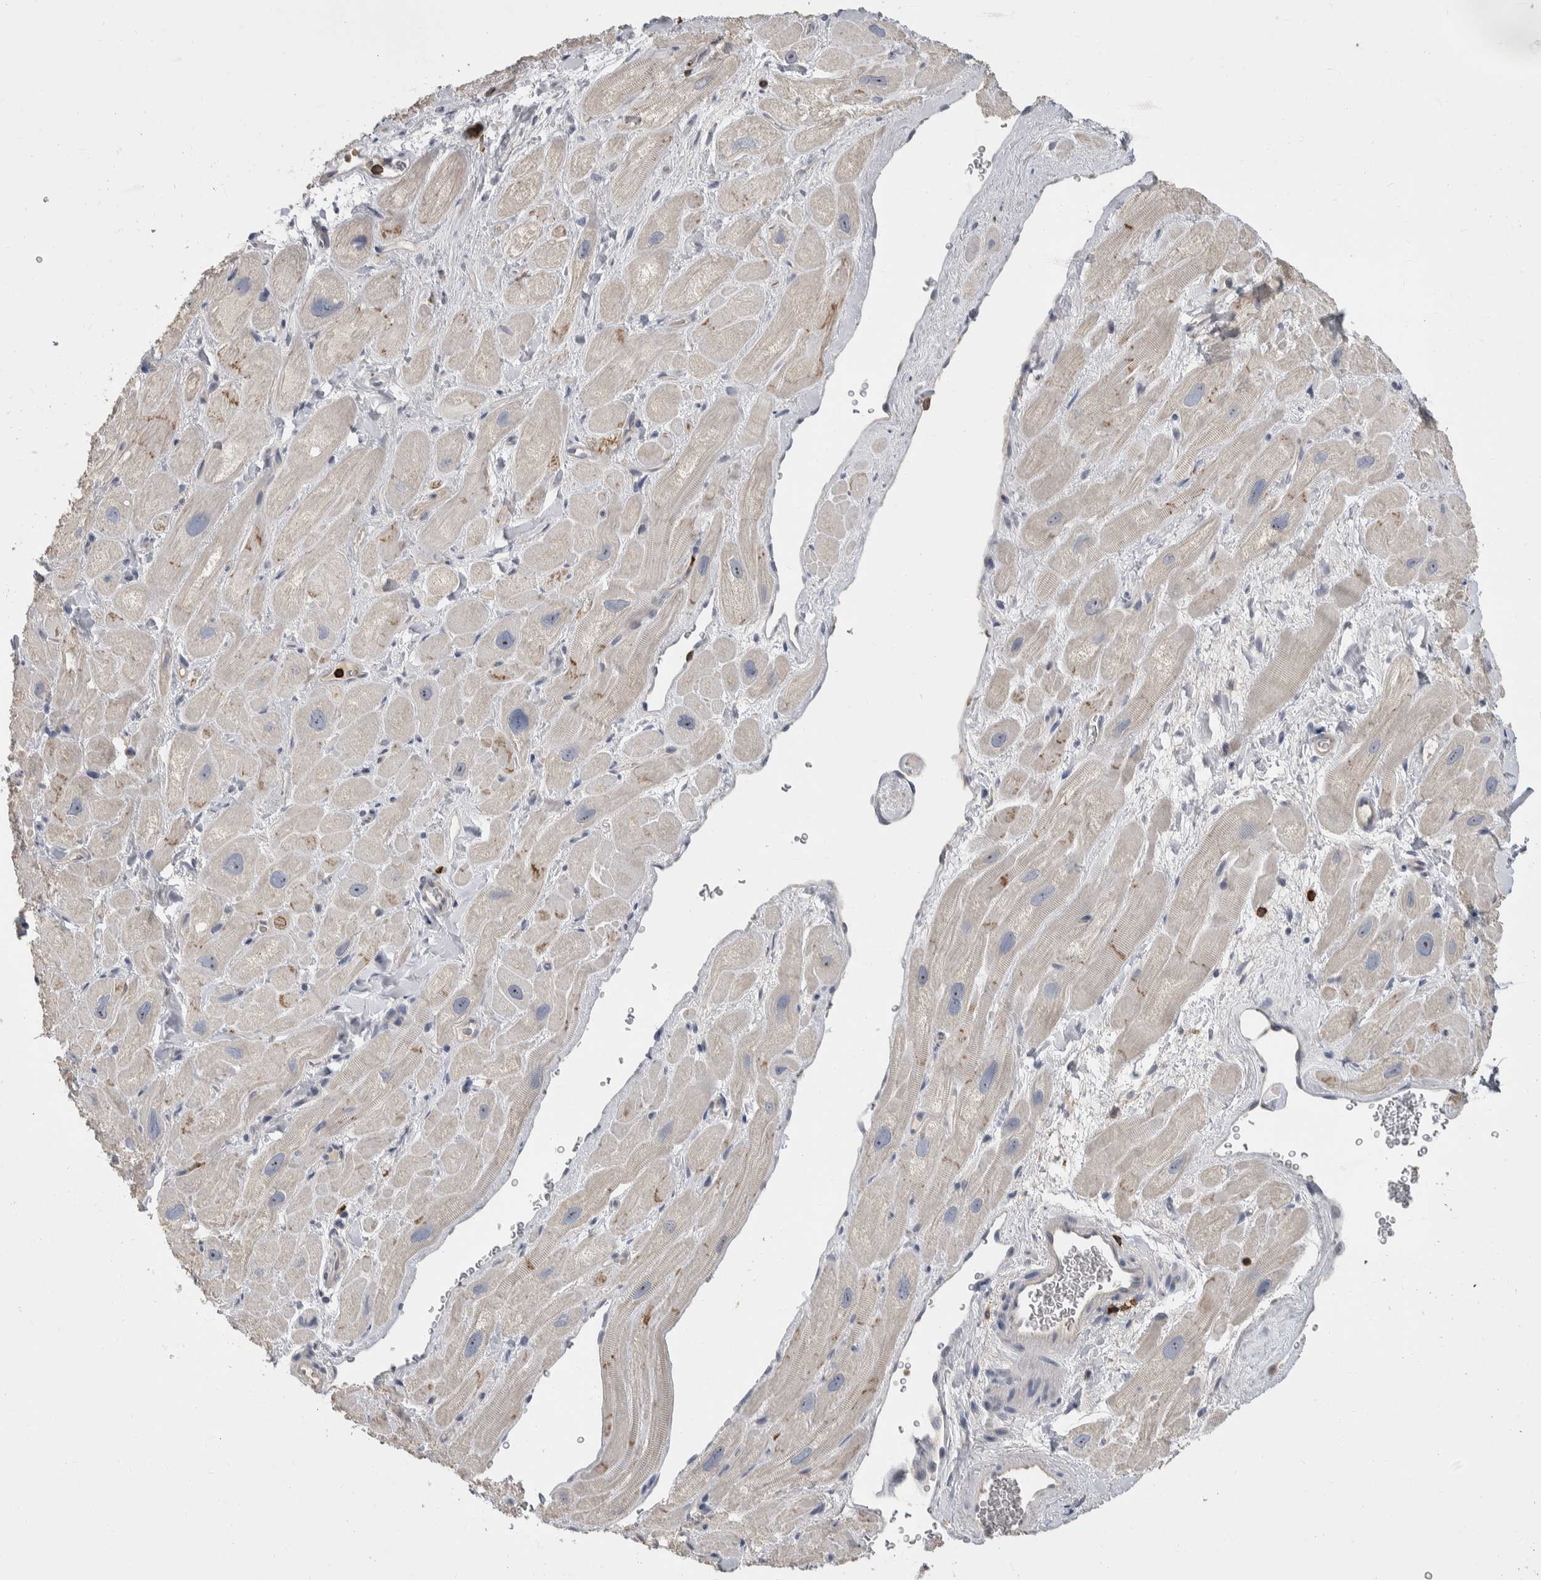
{"staining": {"intensity": "moderate", "quantity": "<25%", "location": "cytoplasmic/membranous"}, "tissue": "heart muscle", "cell_type": "Cardiomyocytes", "image_type": "normal", "snomed": [{"axis": "morphology", "description": "Normal tissue, NOS"}, {"axis": "topography", "description": "Heart"}], "caption": "The photomicrograph demonstrates staining of benign heart muscle, revealing moderate cytoplasmic/membranous protein positivity (brown color) within cardiomyocytes.", "gene": "CEP295NL", "patient": {"sex": "male", "age": 49}}